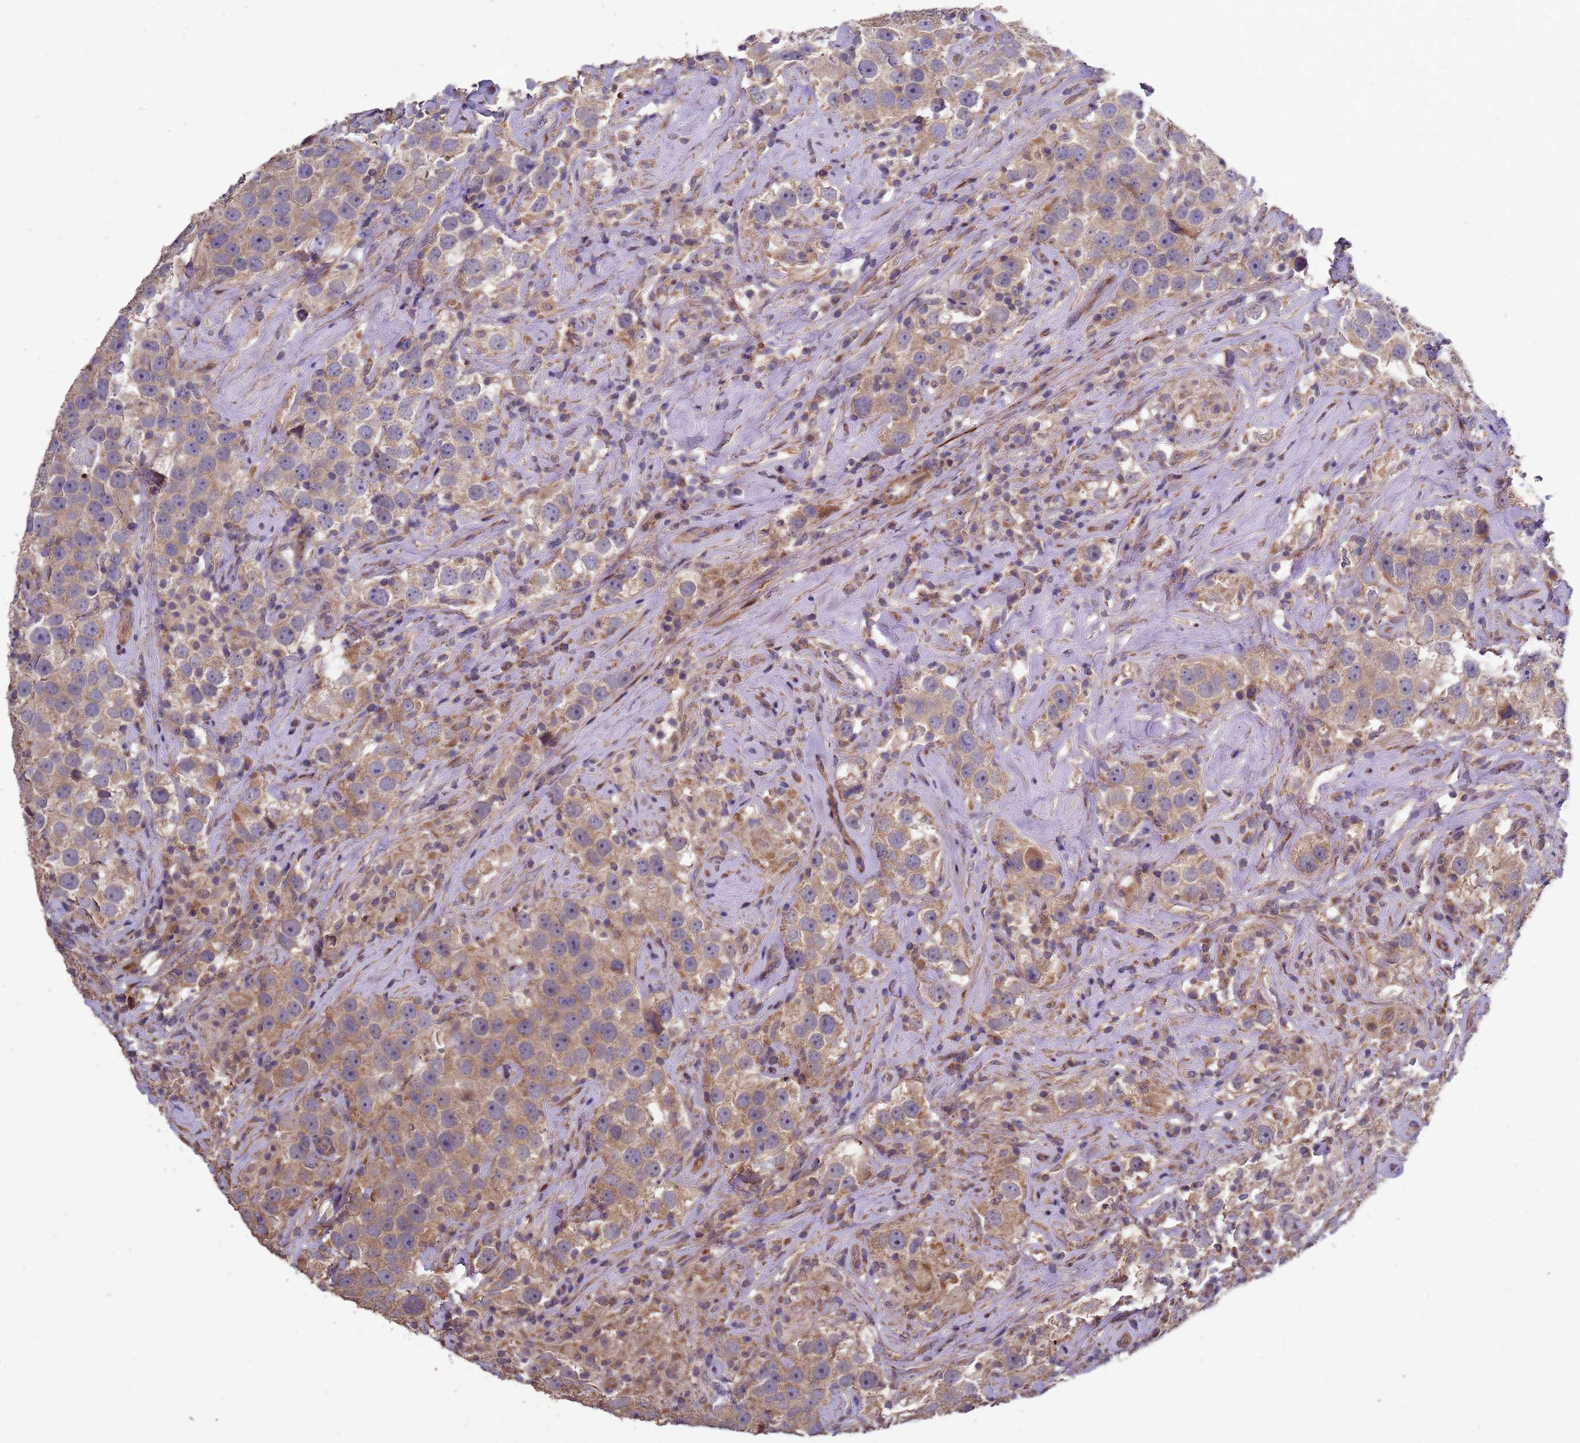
{"staining": {"intensity": "moderate", "quantity": ">75%", "location": "cytoplasmic/membranous"}, "tissue": "testis cancer", "cell_type": "Tumor cells", "image_type": "cancer", "snomed": [{"axis": "morphology", "description": "Seminoma, NOS"}, {"axis": "topography", "description": "Testis"}], "caption": "Immunohistochemical staining of human testis seminoma reveals medium levels of moderate cytoplasmic/membranous expression in approximately >75% of tumor cells.", "gene": "RSPRY1", "patient": {"sex": "male", "age": 49}}